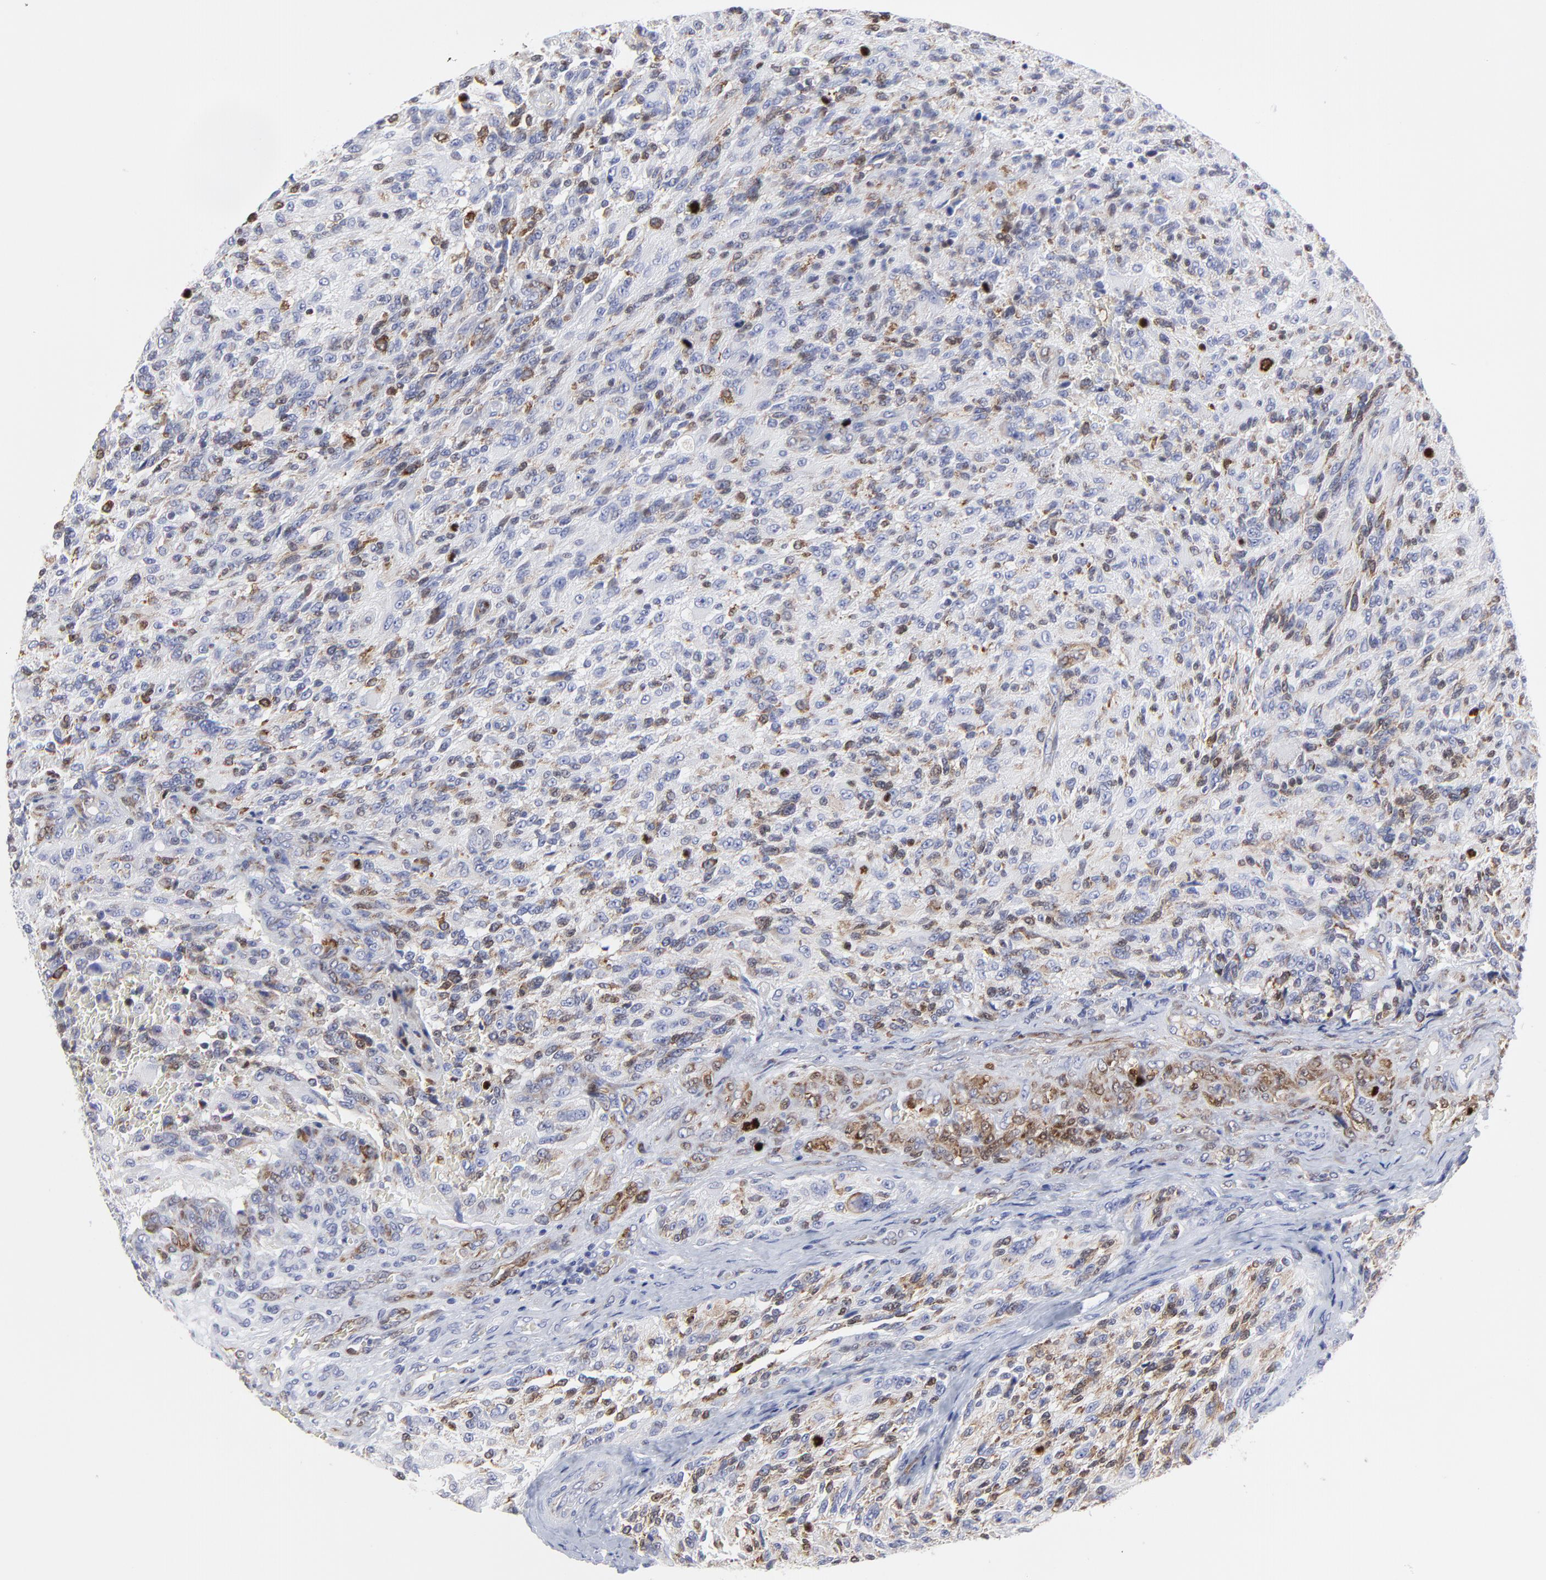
{"staining": {"intensity": "moderate", "quantity": "25%-75%", "location": "cytoplasmic/membranous,nuclear"}, "tissue": "glioma", "cell_type": "Tumor cells", "image_type": "cancer", "snomed": [{"axis": "morphology", "description": "Normal tissue, NOS"}, {"axis": "morphology", "description": "Glioma, malignant, High grade"}, {"axis": "topography", "description": "Cerebral cortex"}], "caption": "Protein staining exhibits moderate cytoplasmic/membranous and nuclear staining in about 25%-75% of tumor cells in high-grade glioma (malignant).", "gene": "NCAPH", "patient": {"sex": "male", "age": 56}}